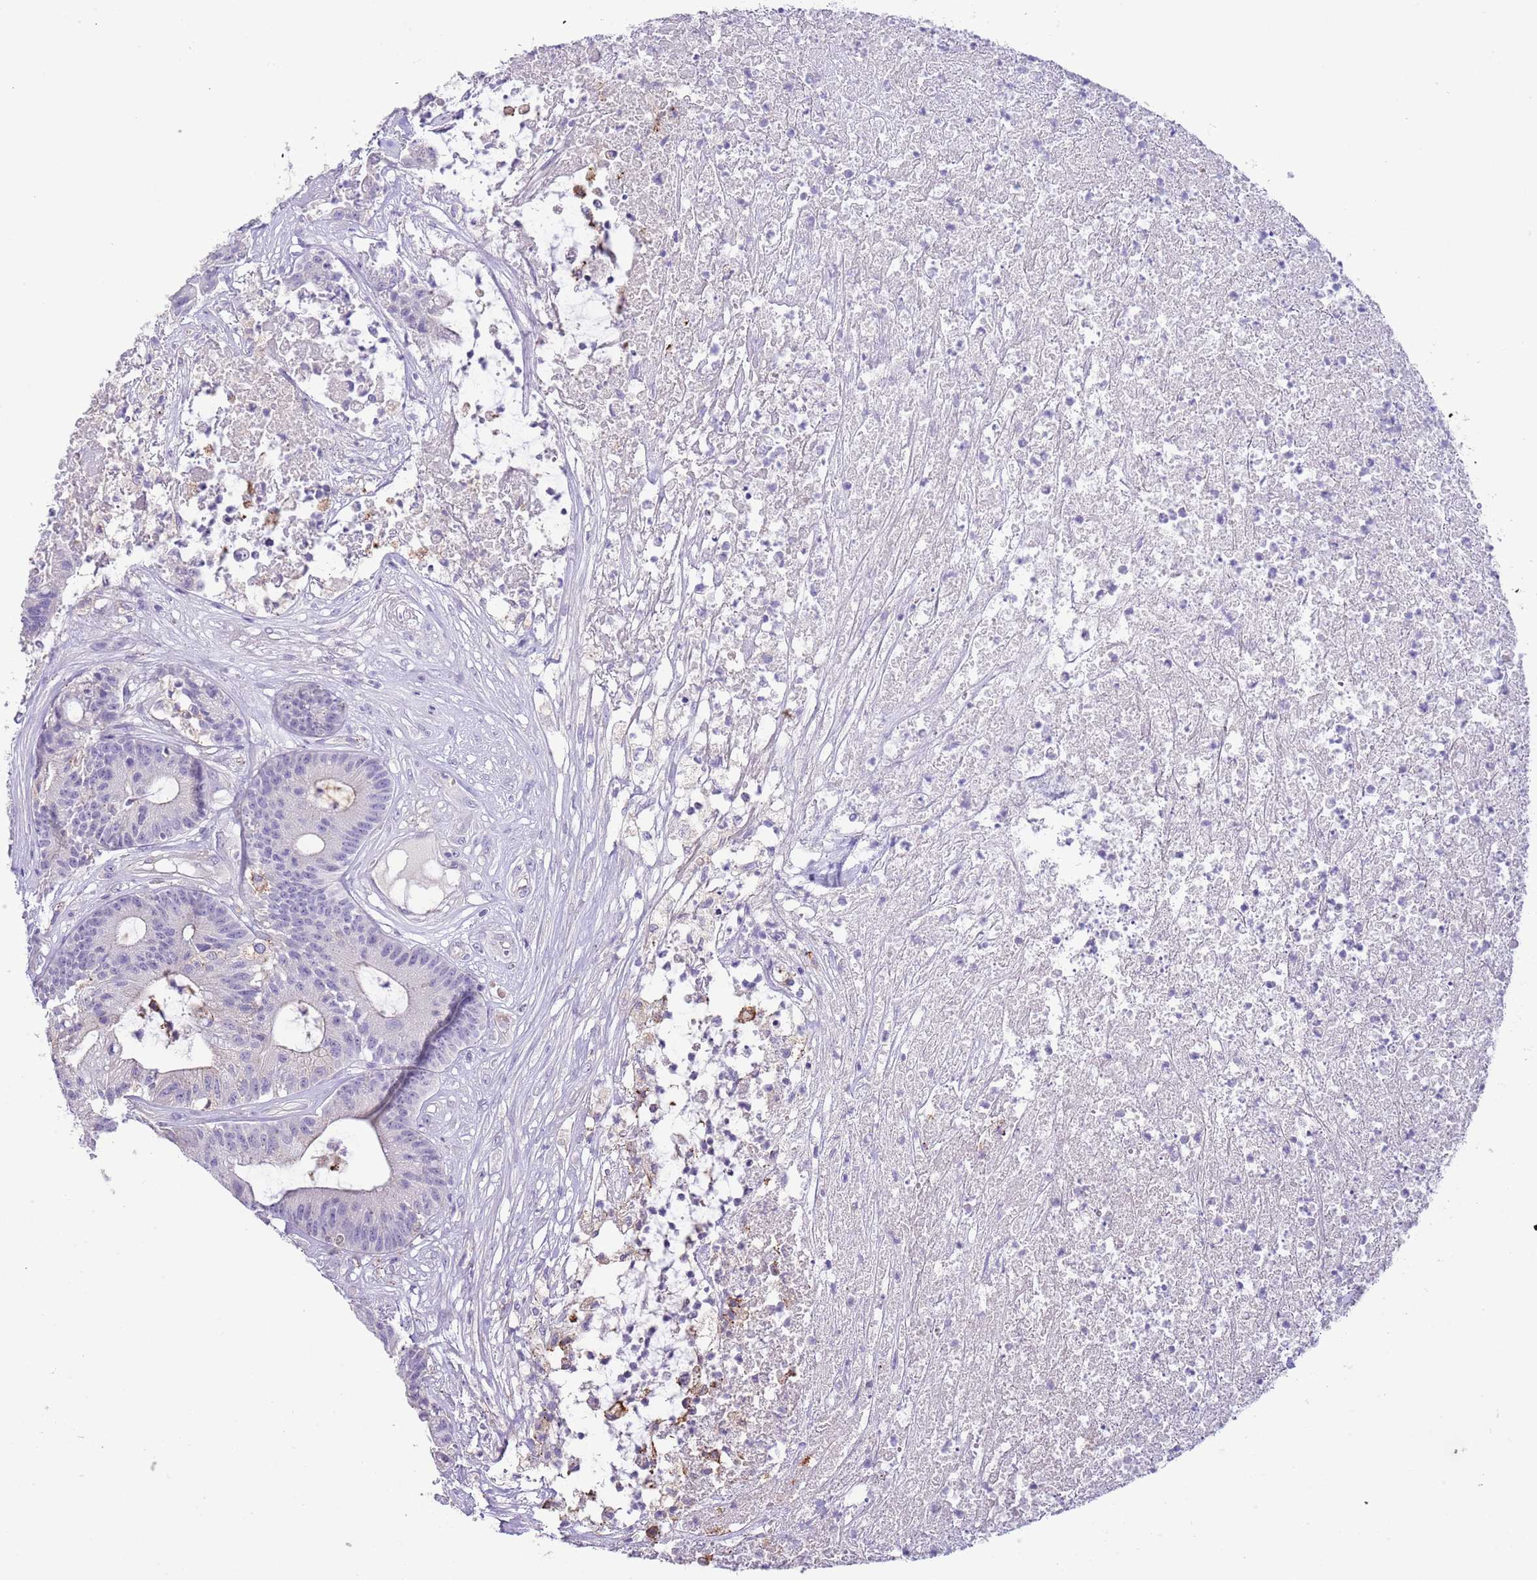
{"staining": {"intensity": "moderate", "quantity": "<25%", "location": "cytoplasmic/membranous"}, "tissue": "colorectal cancer", "cell_type": "Tumor cells", "image_type": "cancer", "snomed": [{"axis": "morphology", "description": "Adenocarcinoma, NOS"}, {"axis": "topography", "description": "Colon"}], "caption": "Tumor cells reveal moderate cytoplasmic/membranous staining in about <25% of cells in colorectal cancer.", "gene": "ABHD17A", "patient": {"sex": "female", "age": 84}}